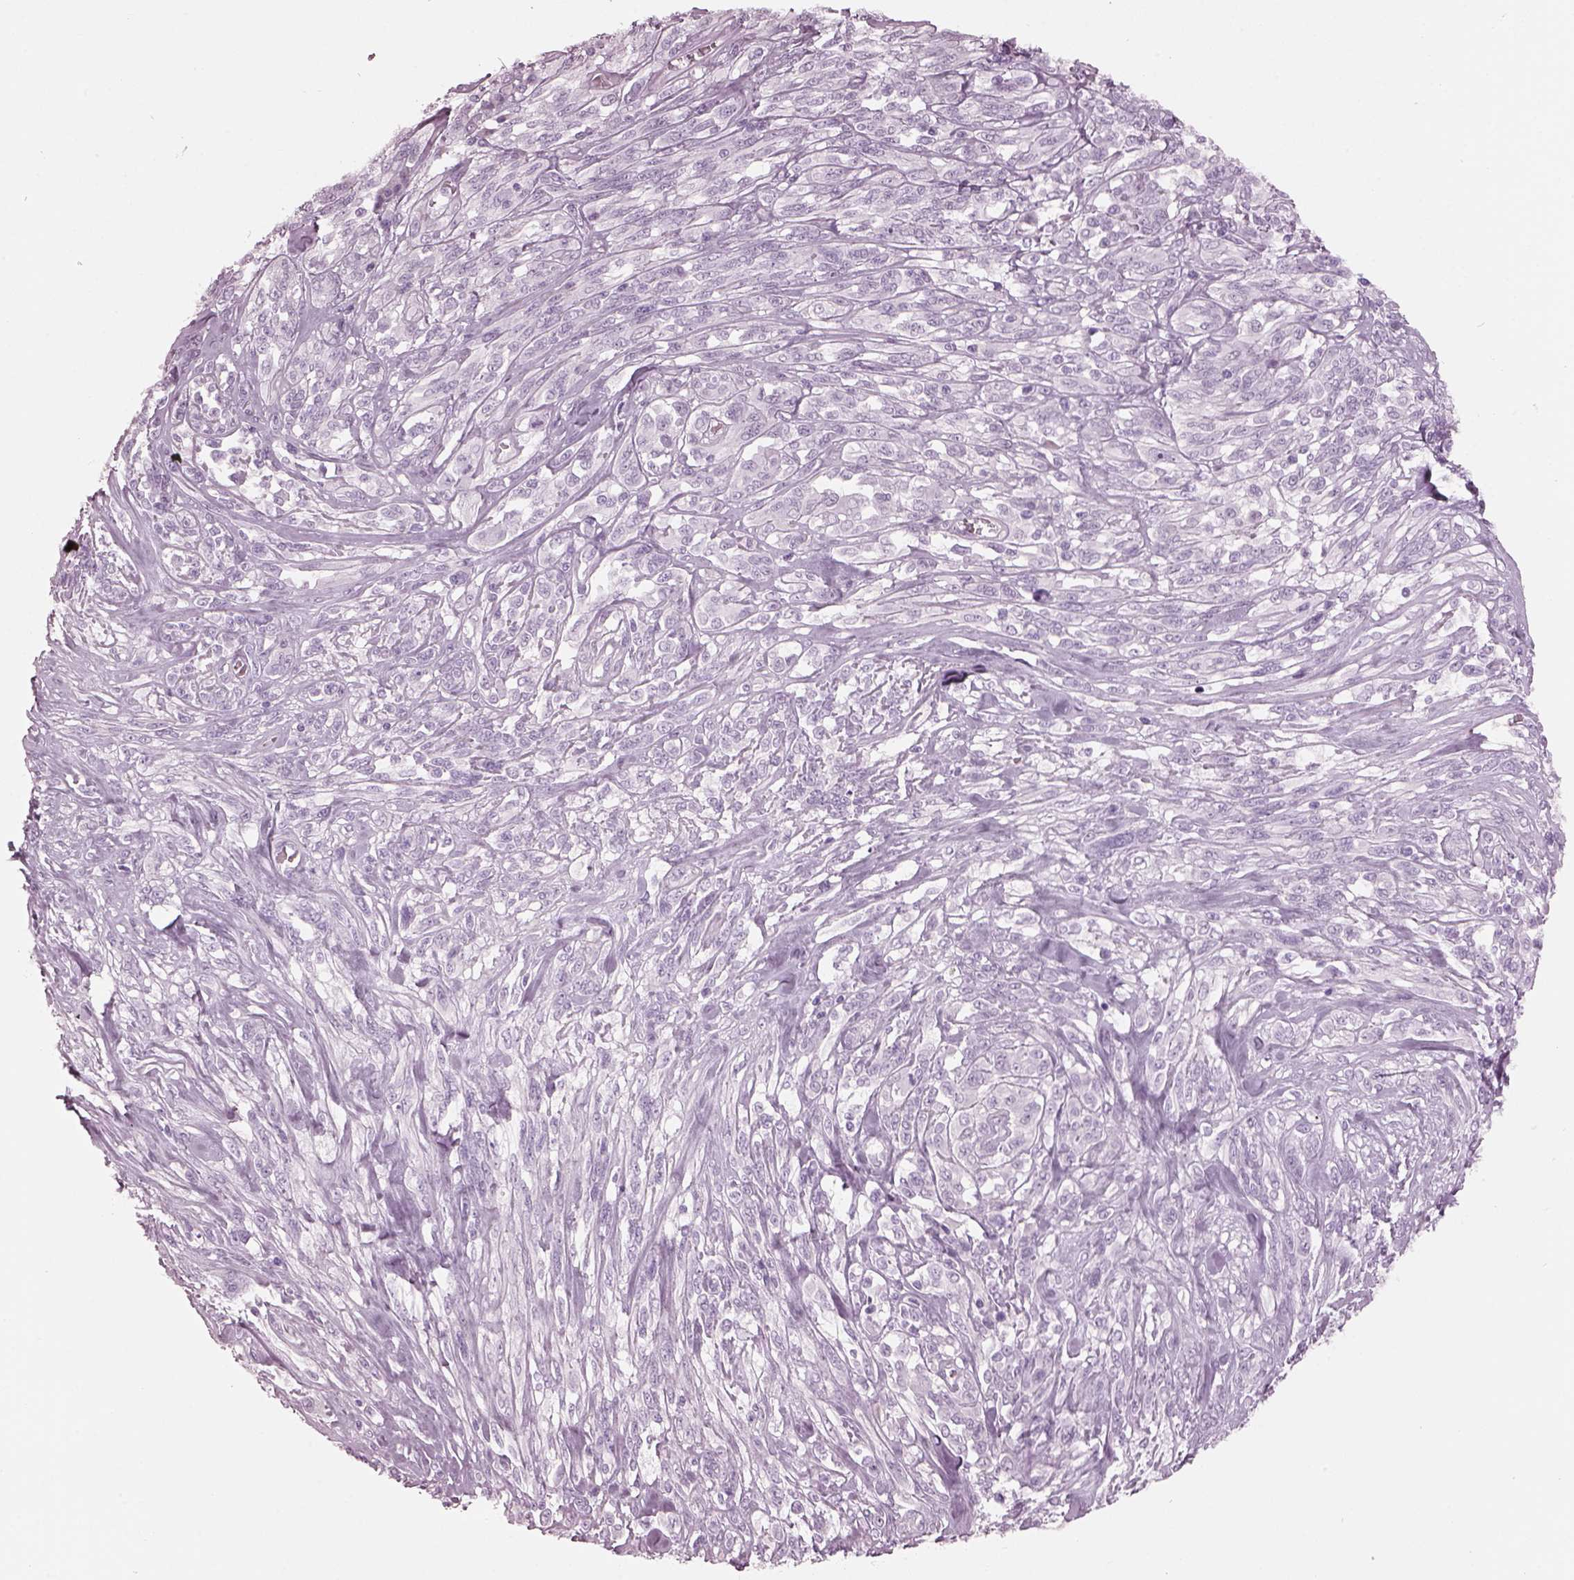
{"staining": {"intensity": "negative", "quantity": "none", "location": "none"}, "tissue": "melanoma", "cell_type": "Tumor cells", "image_type": "cancer", "snomed": [{"axis": "morphology", "description": "Malignant melanoma, NOS"}, {"axis": "topography", "description": "Skin"}], "caption": "A high-resolution photomicrograph shows immunohistochemistry staining of melanoma, which displays no significant positivity in tumor cells.", "gene": "HYDIN", "patient": {"sex": "female", "age": 91}}